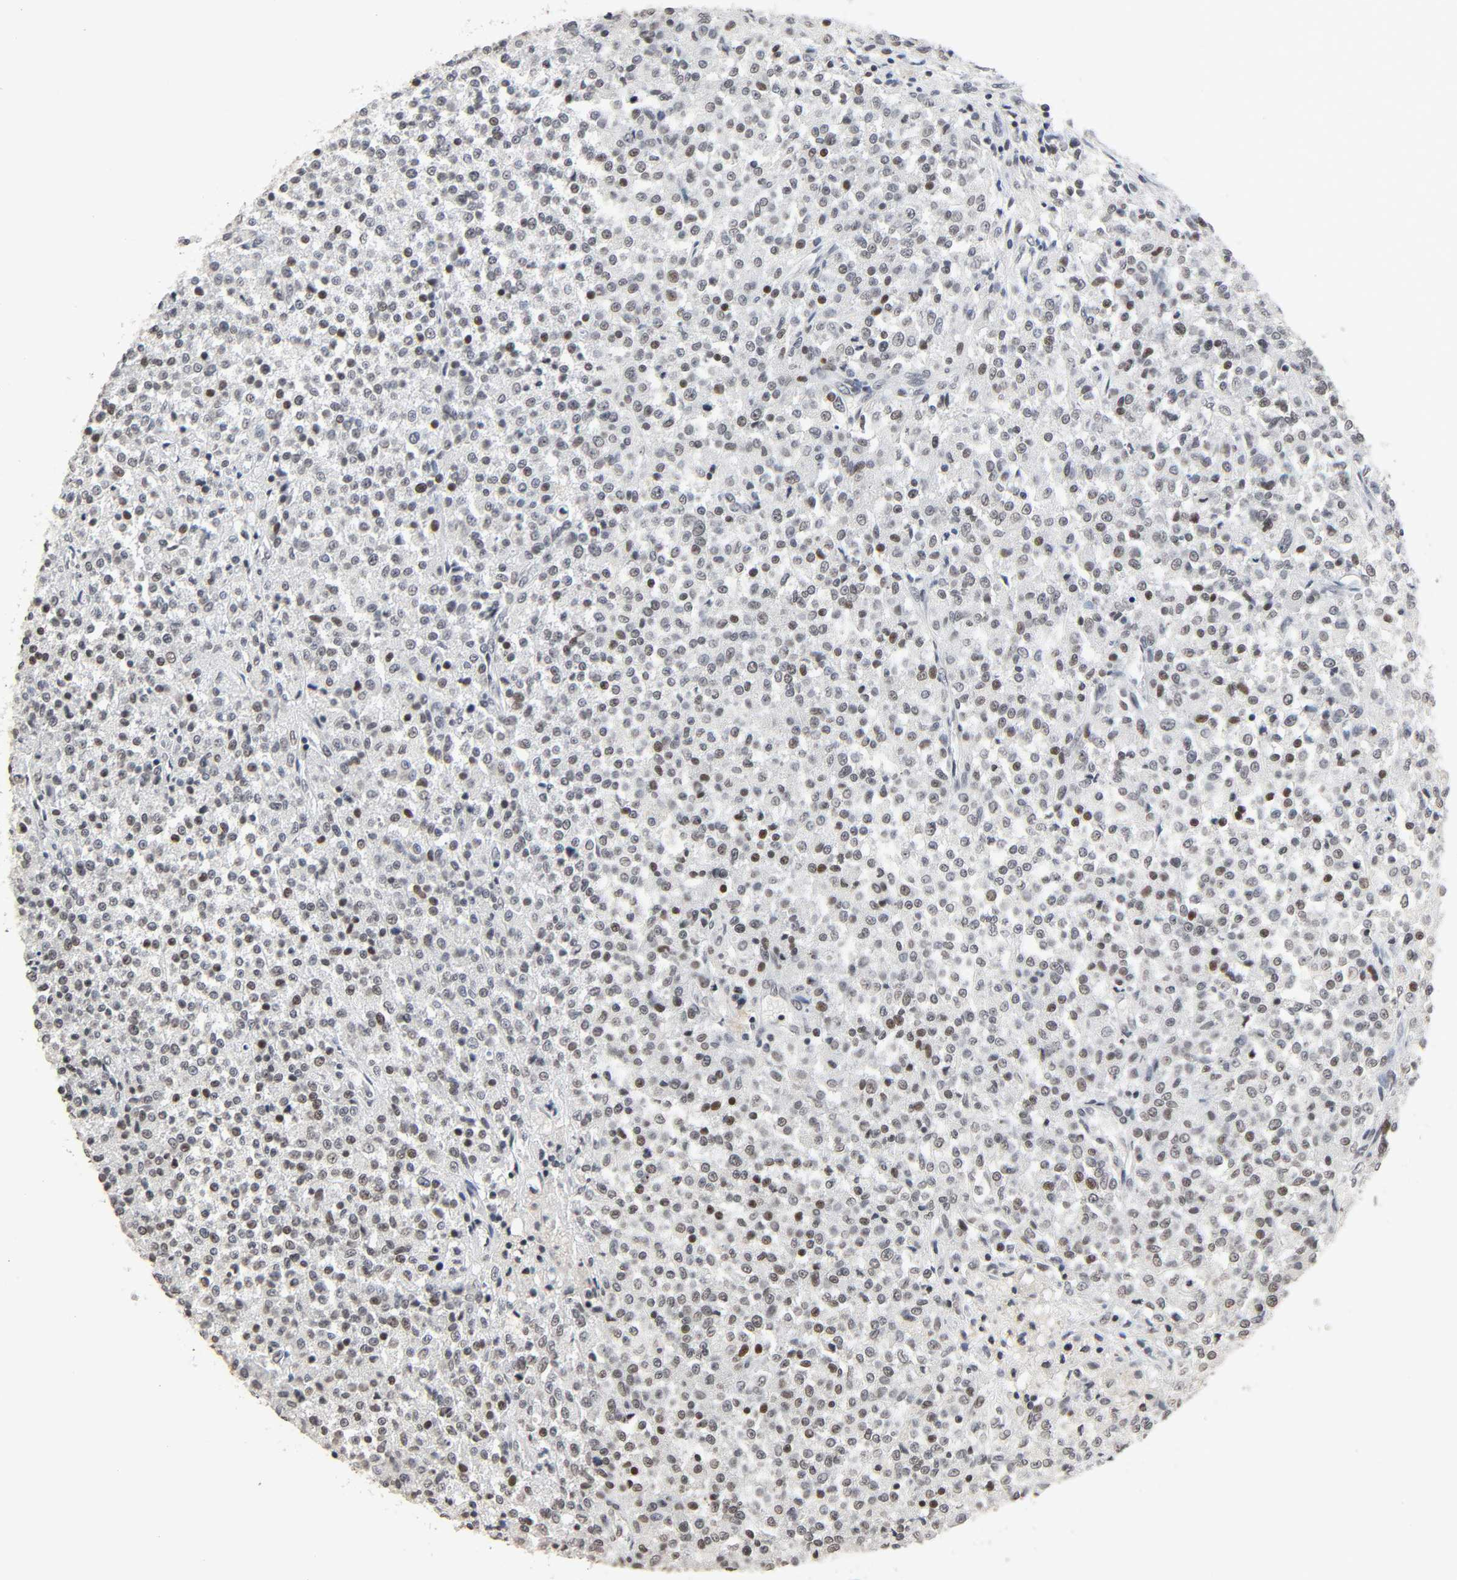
{"staining": {"intensity": "negative", "quantity": "none", "location": "none"}, "tissue": "testis cancer", "cell_type": "Tumor cells", "image_type": "cancer", "snomed": [{"axis": "morphology", "description": "Seminoma, NOS"}, {"axis": "topography", "description": "Testis"}], "caption": "The histopathology image shows no staining of tumor cells in testis cancer.", "gene": "STK4", "patient": {"sex": "male", "age": 59}}